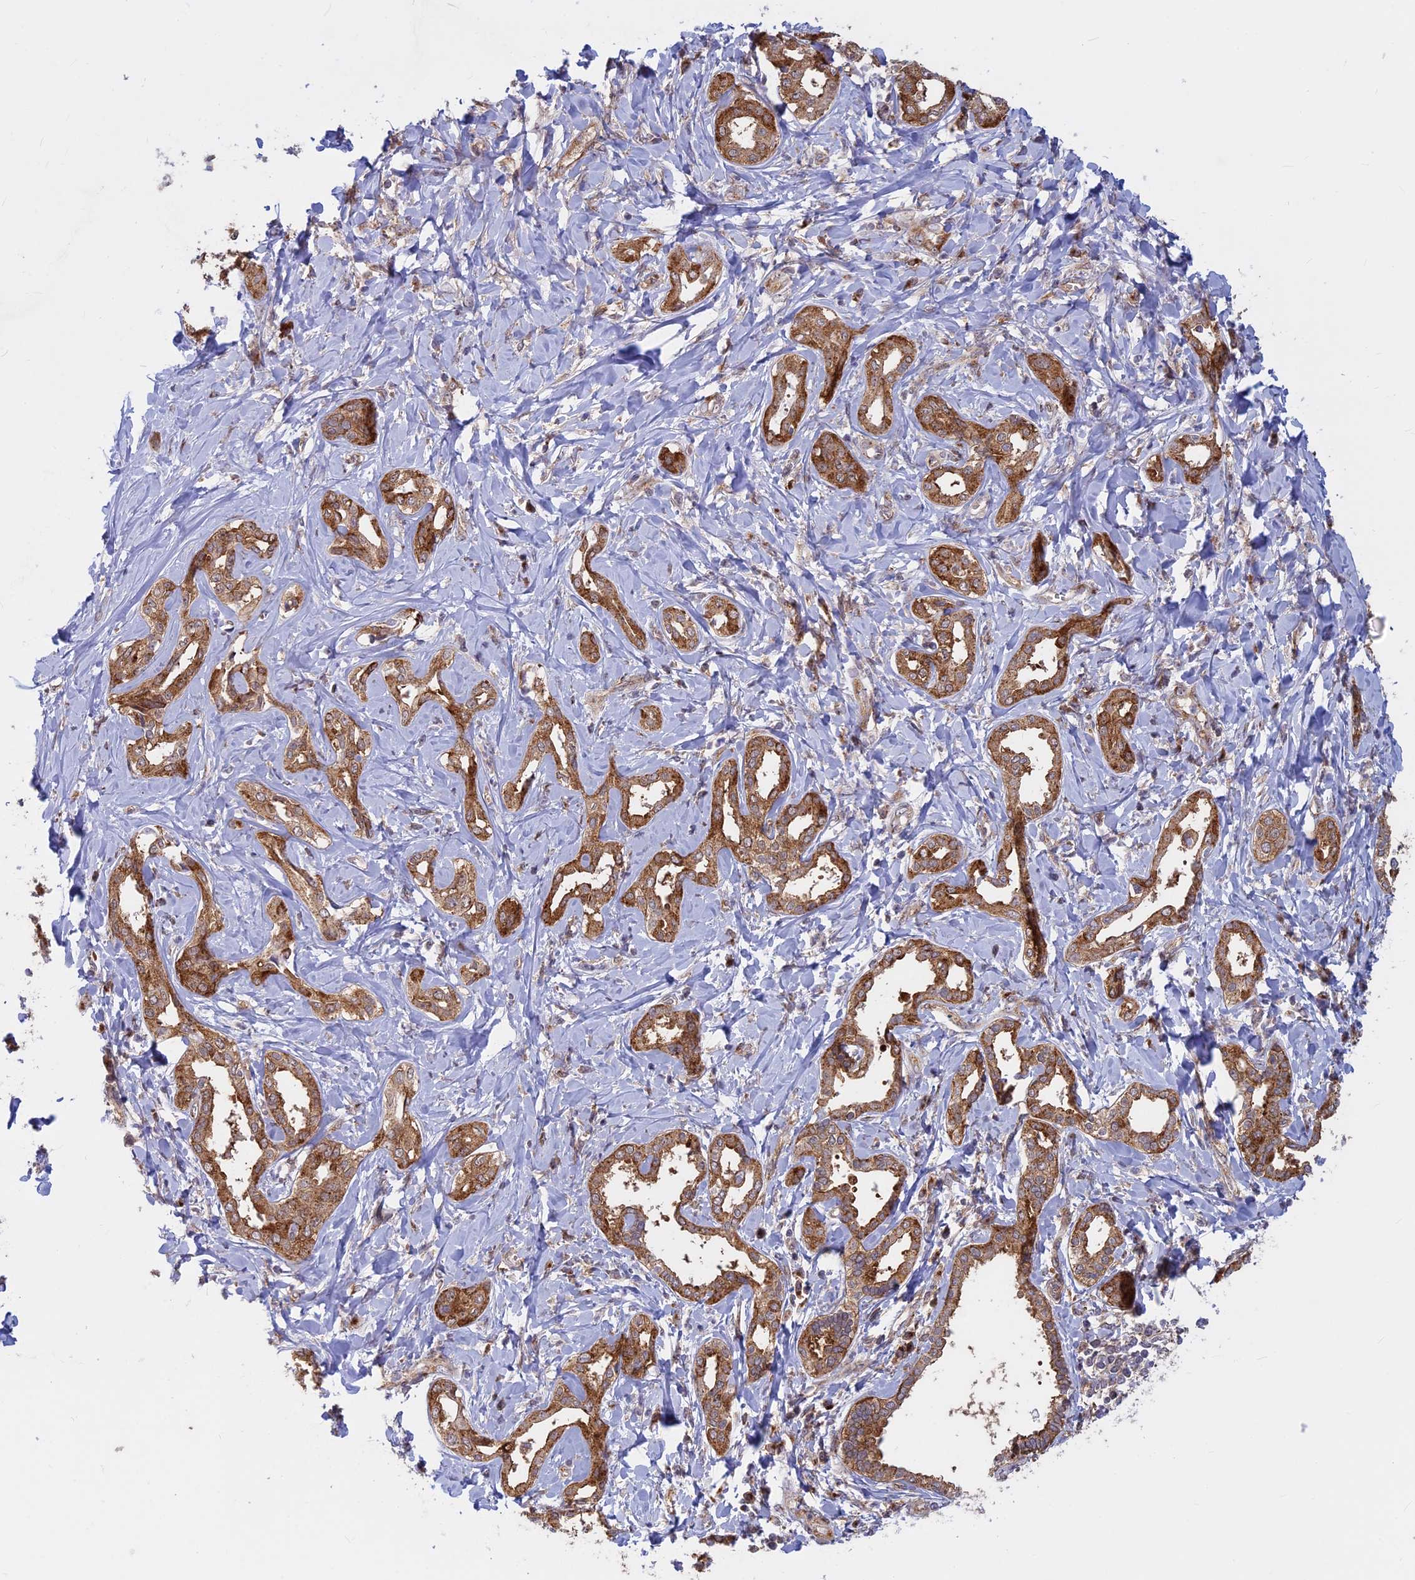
{"staining": {"intensity": "moderate", "quantity": ">75%", "location": "cytoplasmic/membranous"}, "tissue": "liver cancer", "cell_type": "Tumor cells", "image_type": "cancer", "snomed": [{"axis": "morphology", "description": "Cholangiocarcinoma"}, {"axis": "topography", "description": "Liver"}], "caption": "Protein expression analysis of human cholangiocarcinoma (liver) reveals moderate cytoplasmic/membranous expression in approximately >75% of tumor cells.", "gene": "CLINT1", "patient": {"sex": "female", "age": 77}}